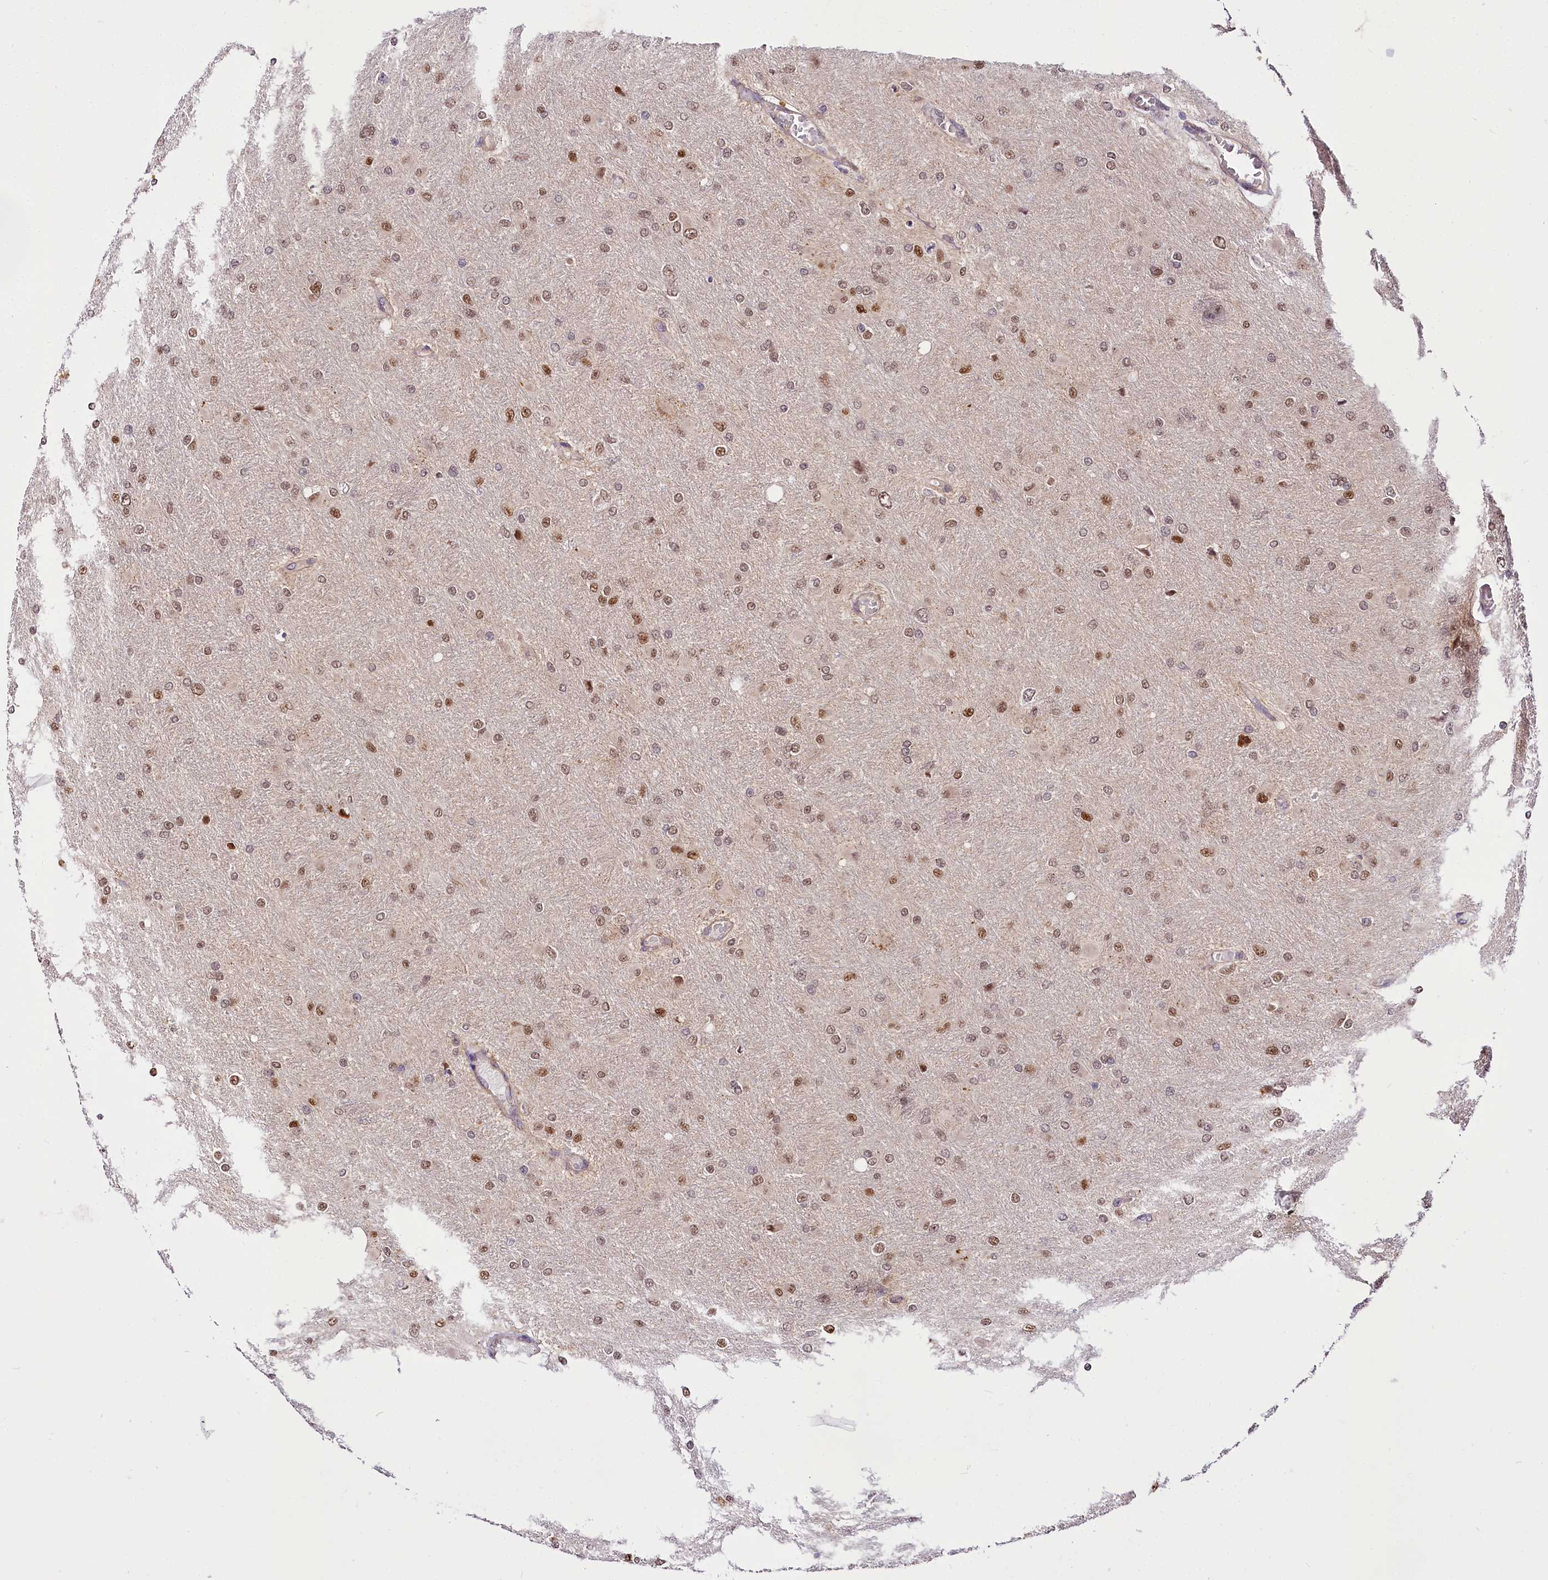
{"staining": {"intensity": "moderate", "quantity": "25%-75%", "location": "nuclear"}, "tissue": "glioma", "cell_type": "Tumor cells", "image_type": "cancer", "snomed": [{"axis": "morphology", "description": "Glioma, malignant, High grade"}, {"axis": "topography", "description": "Cerebral cortex"}], "caption": "This histopathology image reveals IHC staining of glioma, with medium moderate nuclear staining in approximately 25%-75% of tumor cells.", "gene": "GNL3L", "patient": {"sex": "female", "age": 36}}